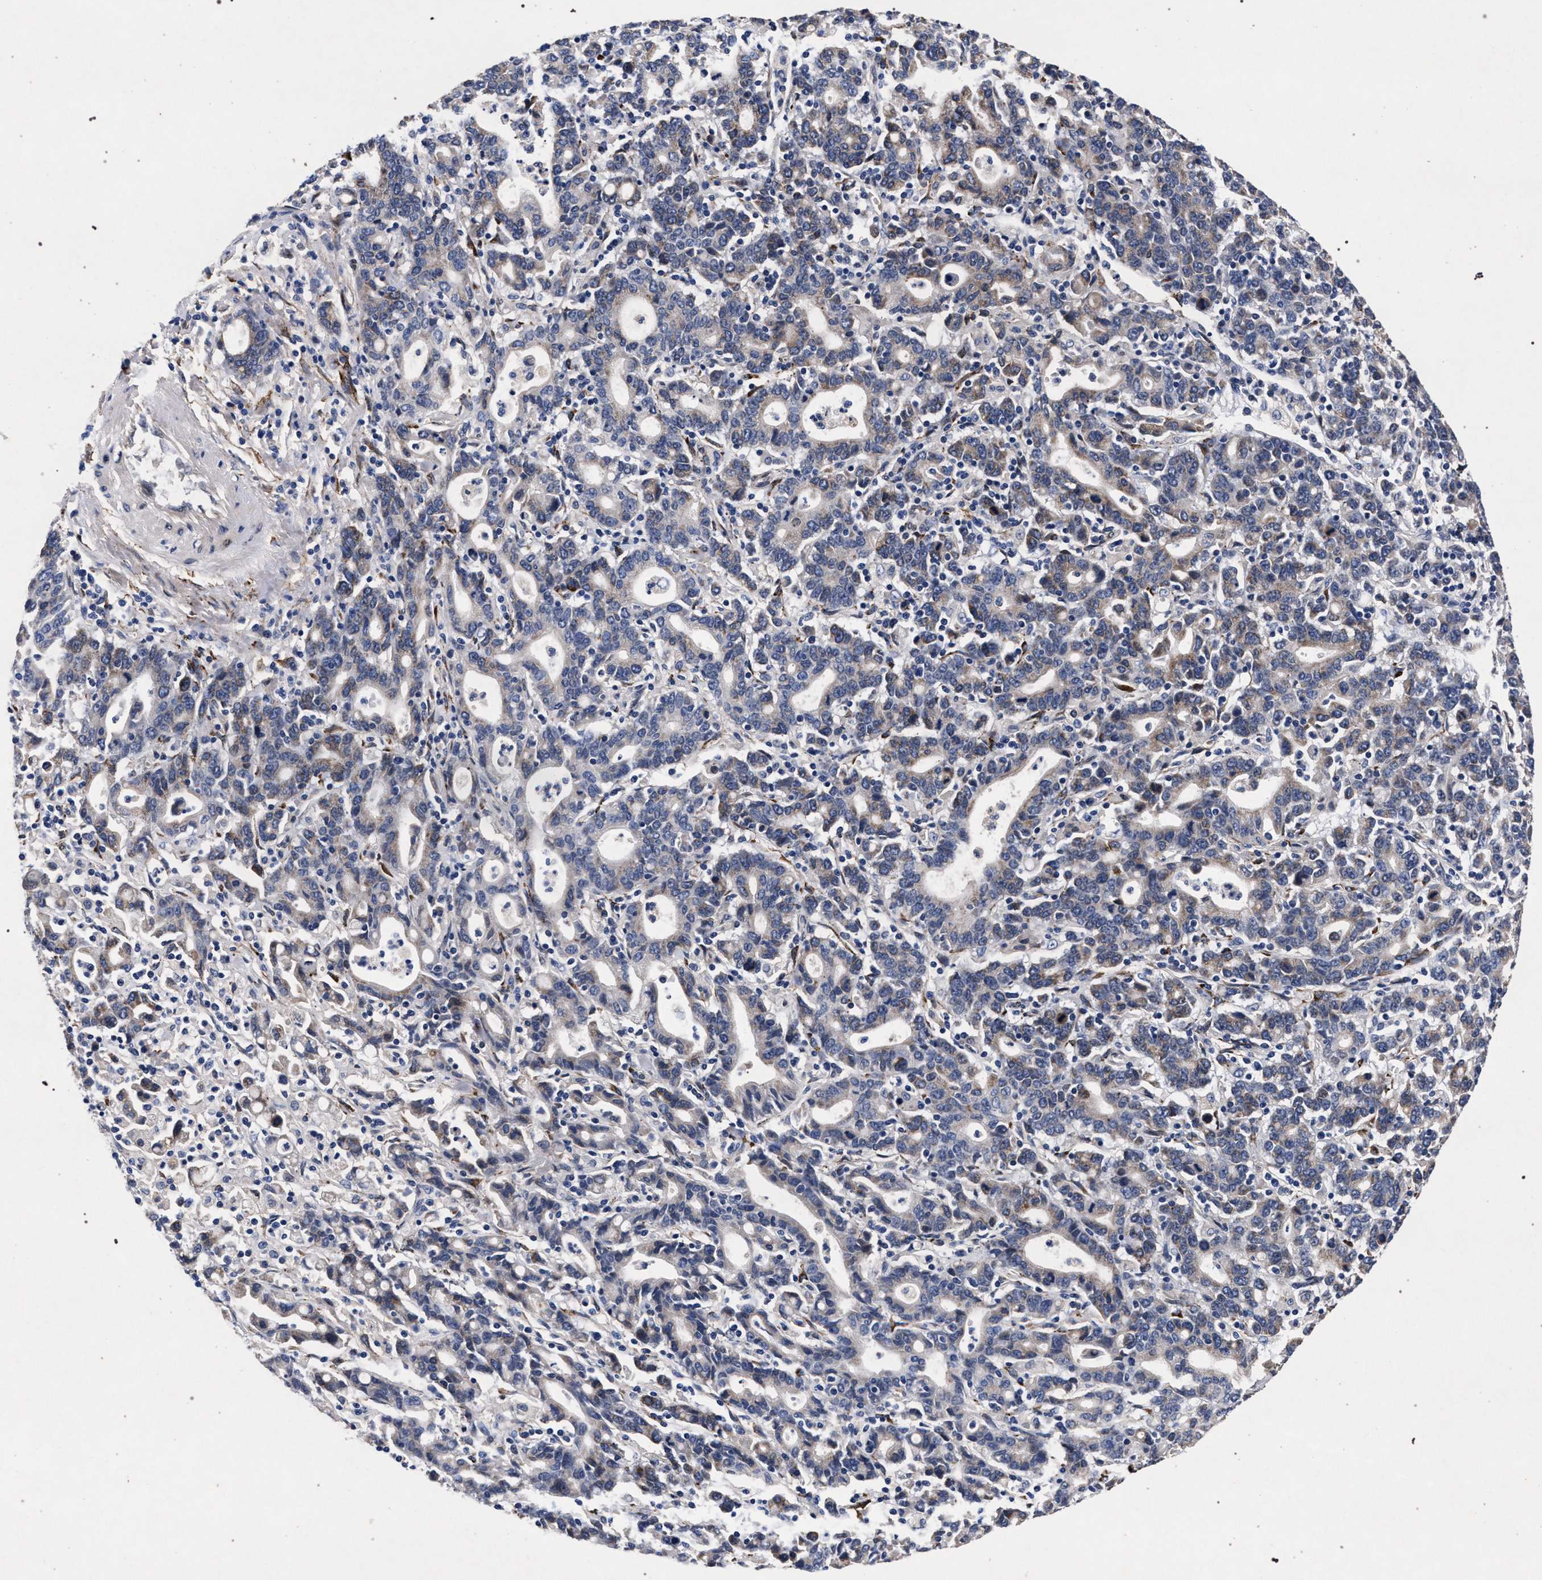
{"staining": {"intensity": "negative", "quantity": "none", "location": "none"}, "tissue": "stomach cancer", "cell_type": "Tumor cells", "image_type": "cancer", "snomed": [{"axis": "morphology", "description": "Adenocarcinoma, NOS"}, {"axis": "topography", "description": "Stomach, upper"}], "caption": "Tumor cells show no significant protein staining in adenocarcinoma (stomach). (Brightfield microscopy of DAB immunohistochemistry (IHC) at high magnification).", "gene": "NEK7", "patient": {"sex": "male", "age": 69}}